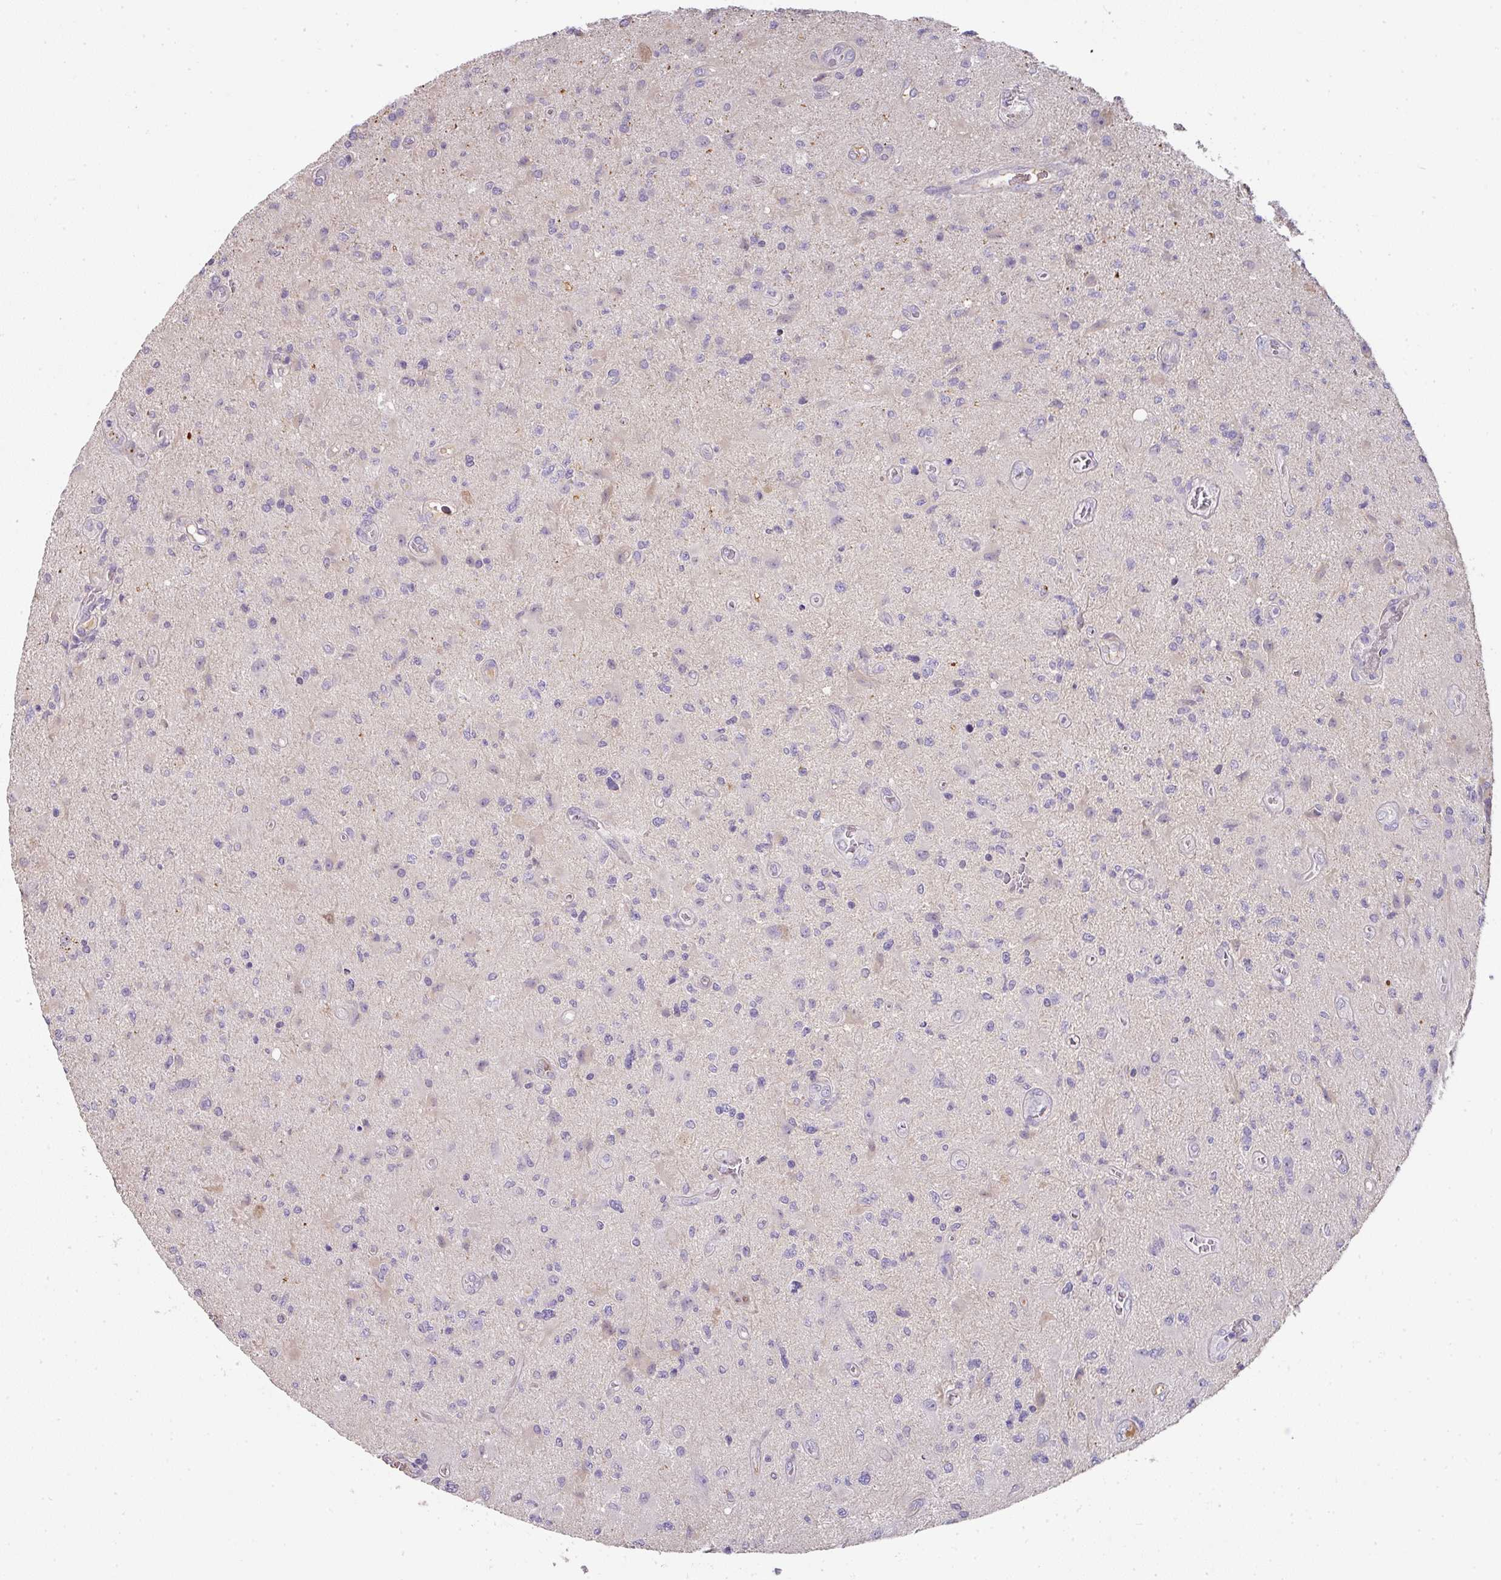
{"staining": {"intensity": "negative", "quantity": "none", "location": "none"}, "tissue": "glioma", "cell_type": "Tumor cells", "image_type": "cancer", "snomed": [{"axis": "morphology", "description": "Glioma, malignant, High grade"}, {"axis": "topography", "description": "Brain"}], "caption": "This is an immunohistochemistry (IHC) photomicrograph of human high-grade glioma (malignant). There is no positivity in tumor cells.", "gene": "CCZ1", "patient": {"sex": "male", "age": 67}}